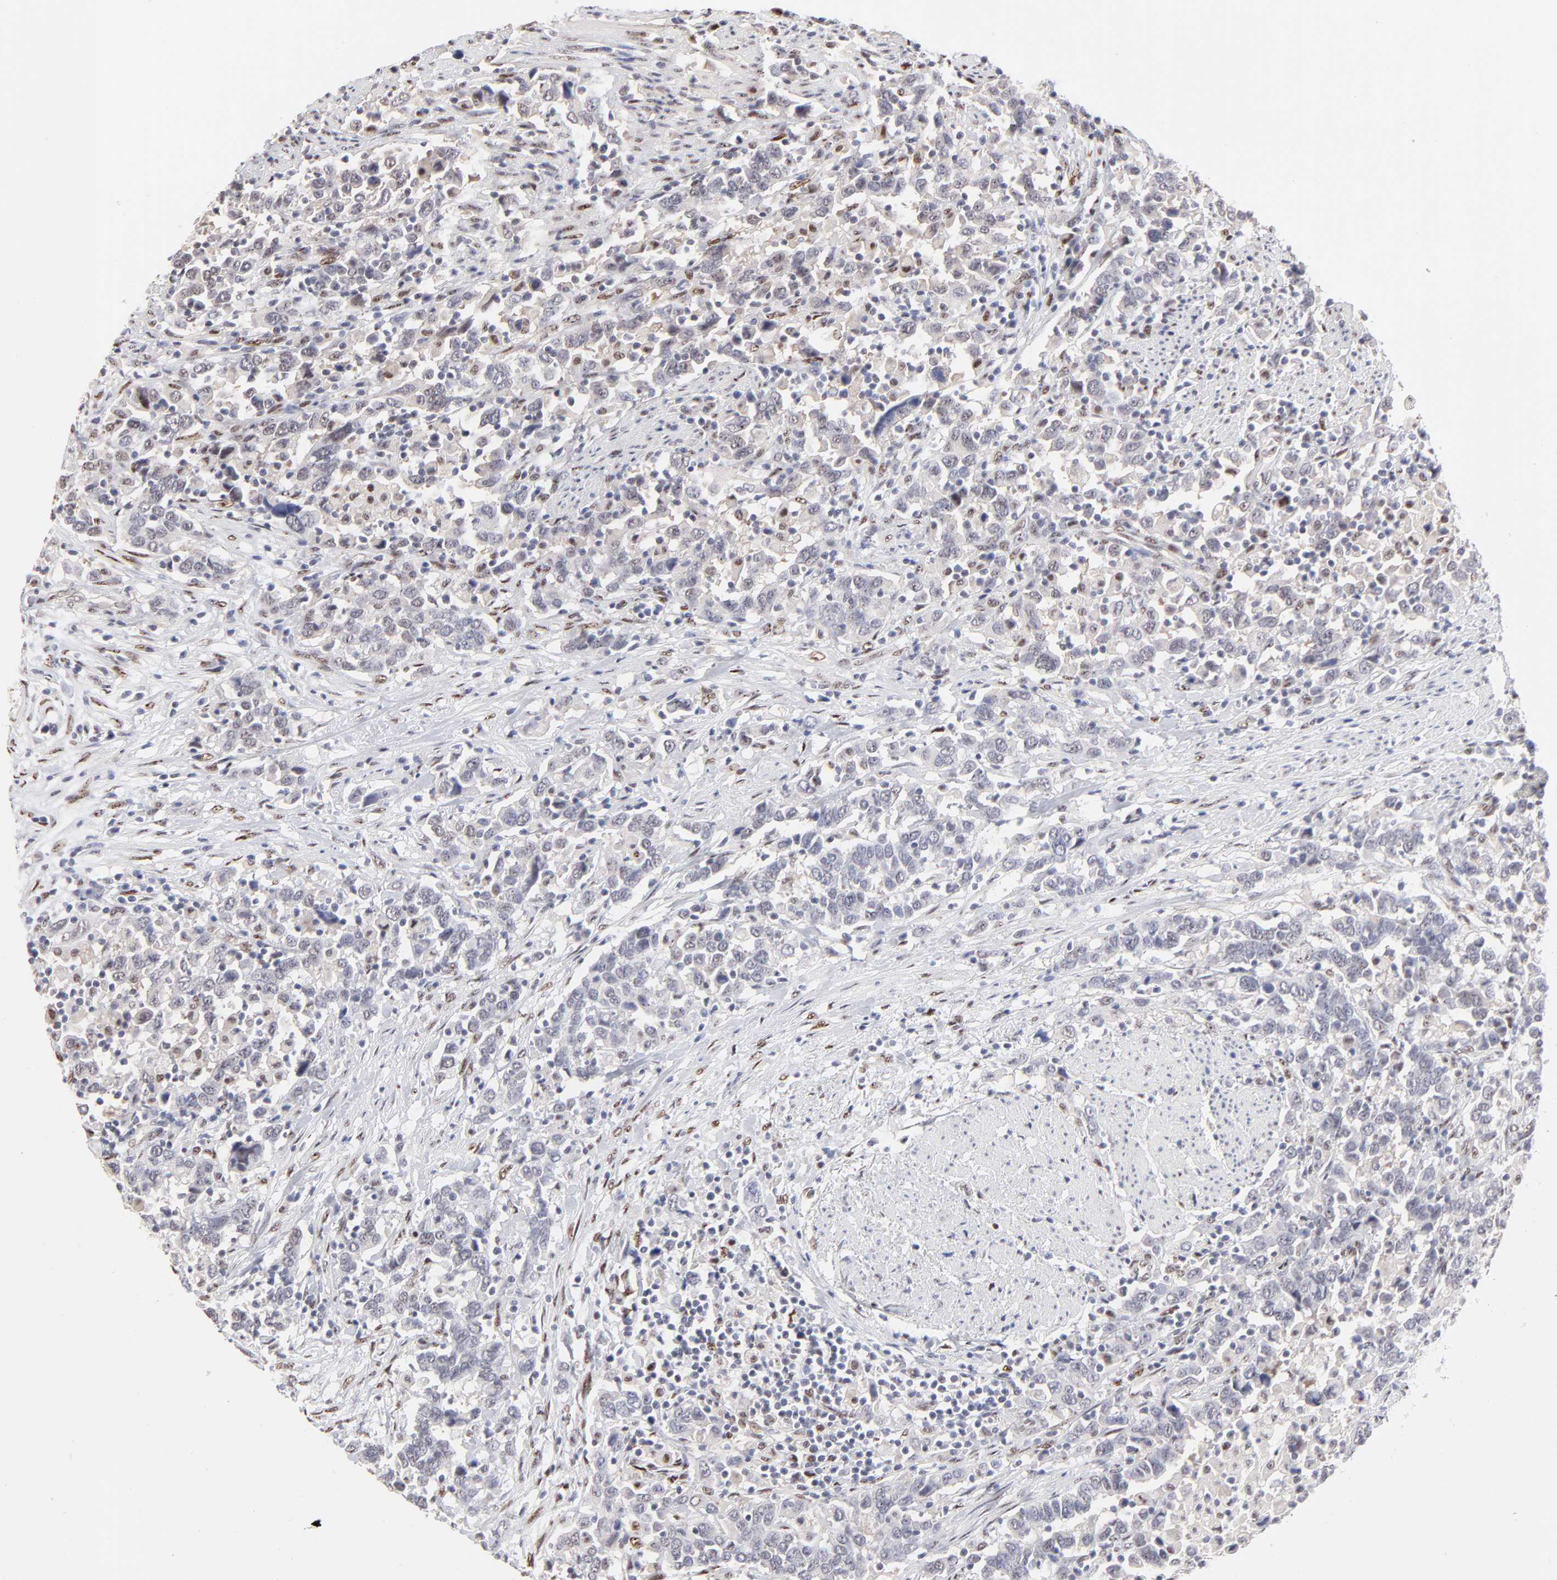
{"staining": {"intensity": "negative", "quantity": "none", "location": "none"}, "tissue": "urothelial cancer", "cell_type": "Tumor cells", "image_type": "cancer", "snomed": [{"axis": "morphology", "description": "Urothelial carcinoma, High grade"}, {"axis": "topography", "description": "Urinary bladder"}], "caption": "This histopathology image is of high-grade urothelial carcinoma stained with IHC to label a protein in brown with the nuclei are counter-stained blue. There is no staining in tumor cells.", "gene": "STAT3", "patient": {"sex": "male", "age": 61}}